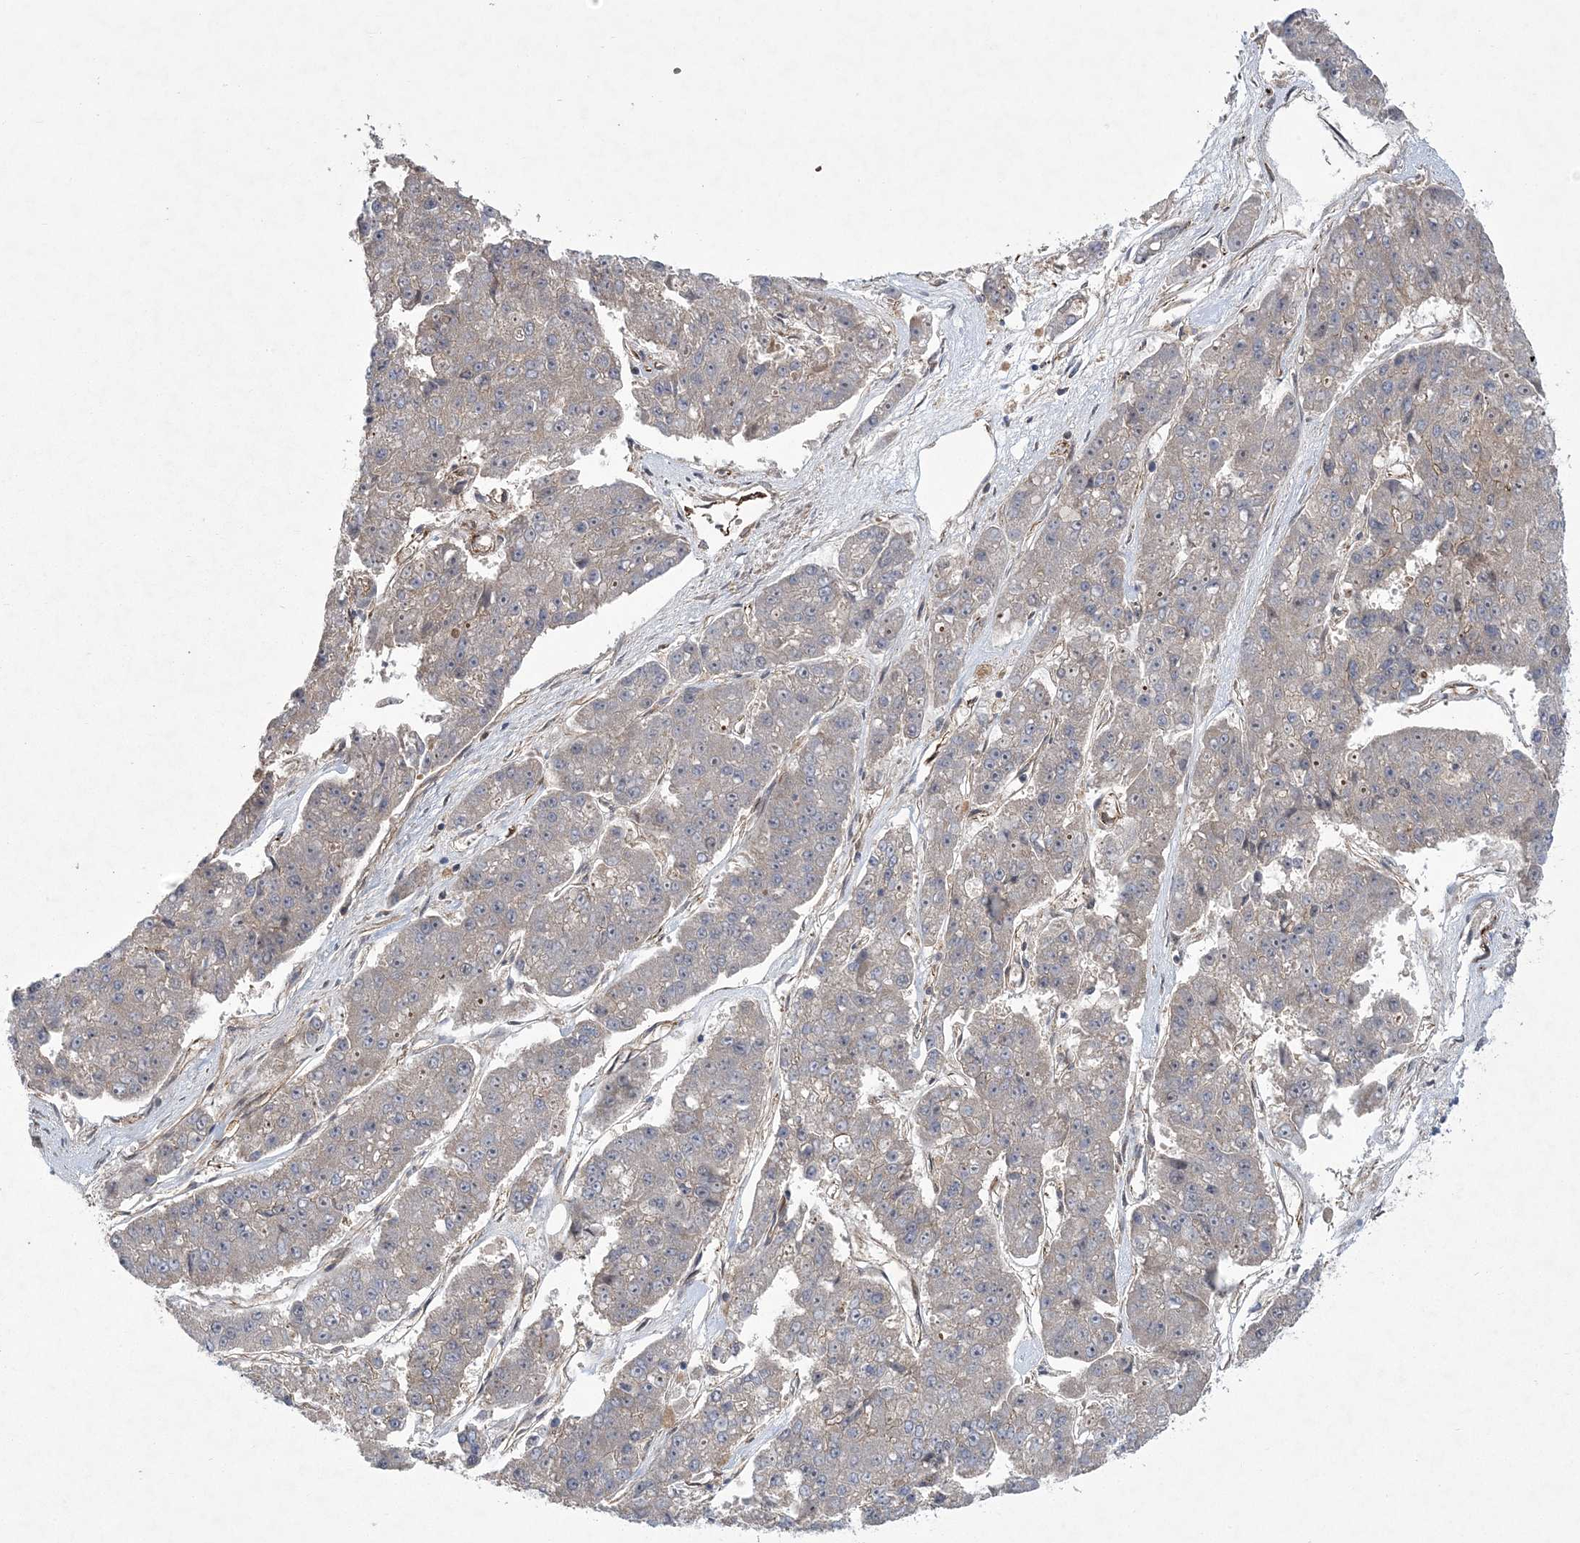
{"staining": {"intensity": "negative", "quantity": "none", "location": "none"}, "tissue": "pancreatic cancer", "cell_type": "Tumor cells", "image_type": "cancer", "snomed": [{"axis": "morphology", "description": "Adenocarcinoma, NOS"}, {"axis": "topography", "description": "Pancreas"}], "caption": "This is an immunohistochemistry (IHC) histopathology image of pancreatic adenocarcinoma. There is no expression in tumor cells.", "gene": "CALN1", "patient": {"sex": "male", "age": 50}}